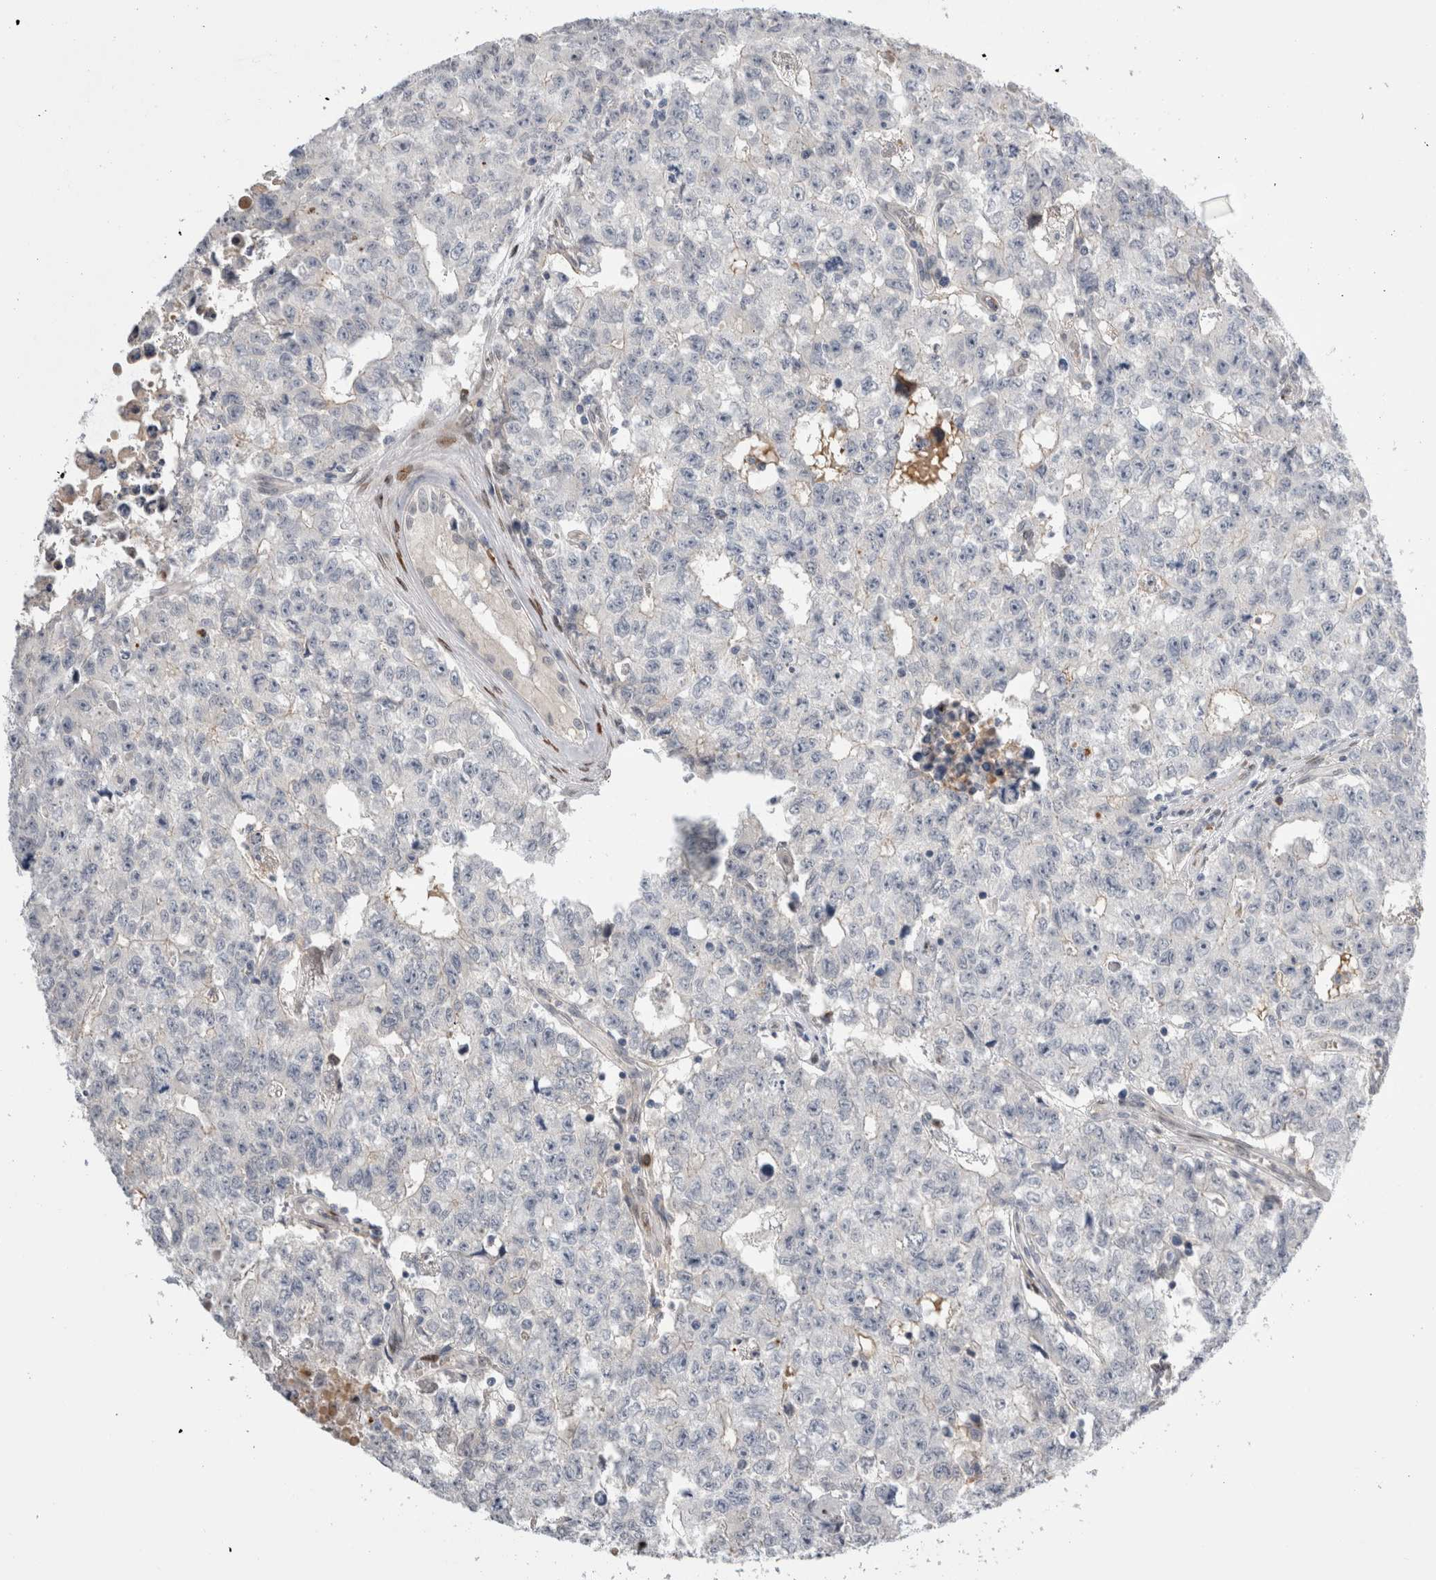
{"staining": {"intensity": "negative", "quantity": "none", "location": "none"}, "tissue": "testis cancer", "cell_type": "Tumor cells", "image_type": "cancer", "snomed": [{"axis": "morphology", "description": "Carcinoma, Embryonal, NOS"}, {"axis": "topography", "description": "Testis"}], "caption": "The photomicrograph shows no significant positivity in tumor cells of testis cancer (embryonal carcinoma).", "gene": "DMTN", "patient": {"sex": "male", "age": 28}}